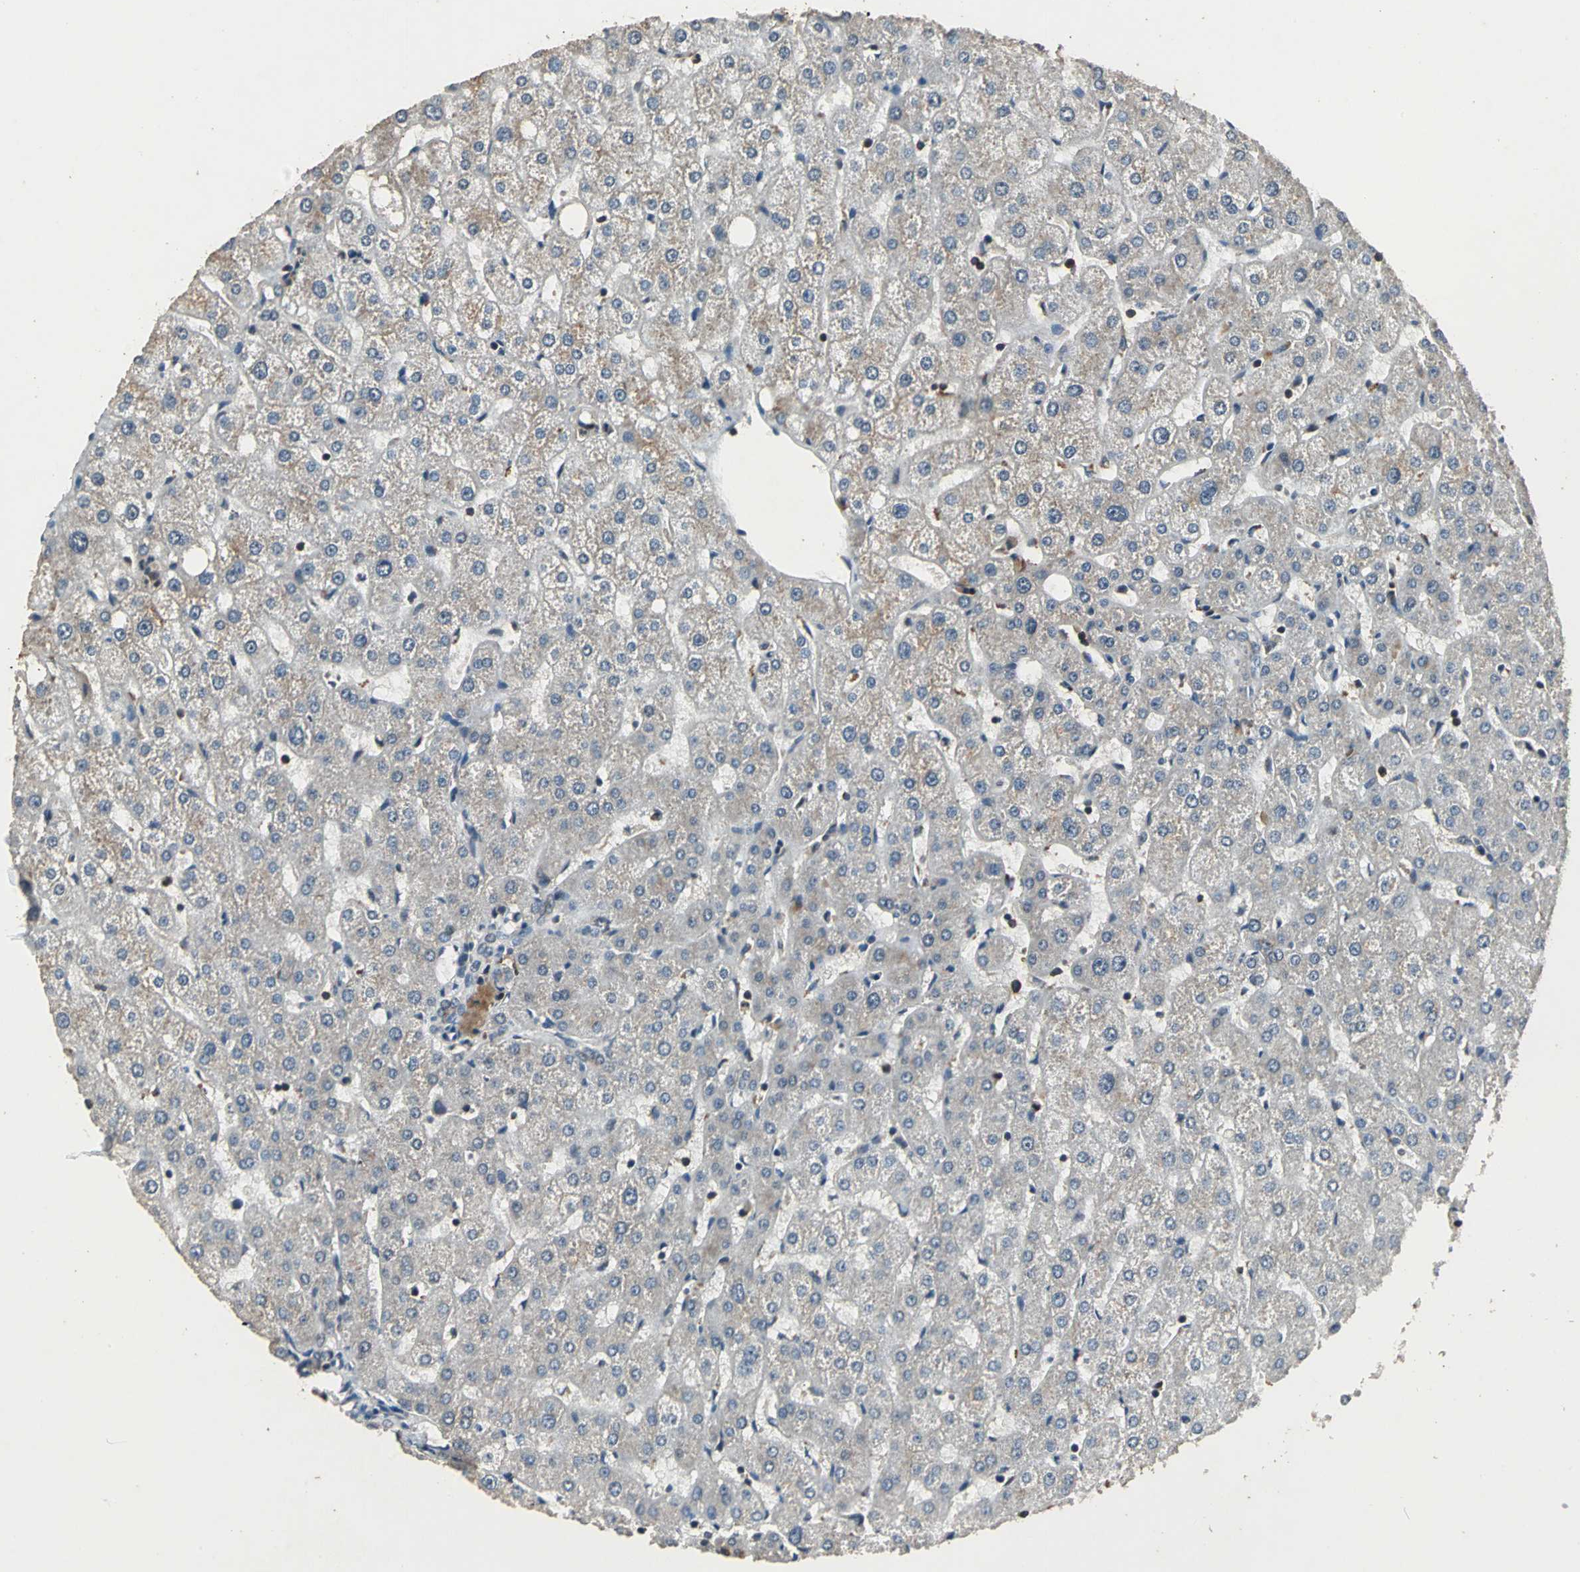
{"staining": {"intensity": "weak", "quantity": "25%-75%", "location": "cytoplasmic/membranous"}, "tissue": "liver", "cell_type": "Cholangiocytes", "image_type": "normal", "snomed": [{"axis": "morphology", "description": "Normal tissue, NOS"}, {"axis": "topography", "description": "Liver"}], "caption": "Weak cytoplasmic/membranous expression for a protein is appreciated in about 25%-75% of cholangiocytes of unremarkable liver using immunohistochemistry (IHC).", "gene": "EIF2B2", "patient": {"sex": "male", "age": 67}}